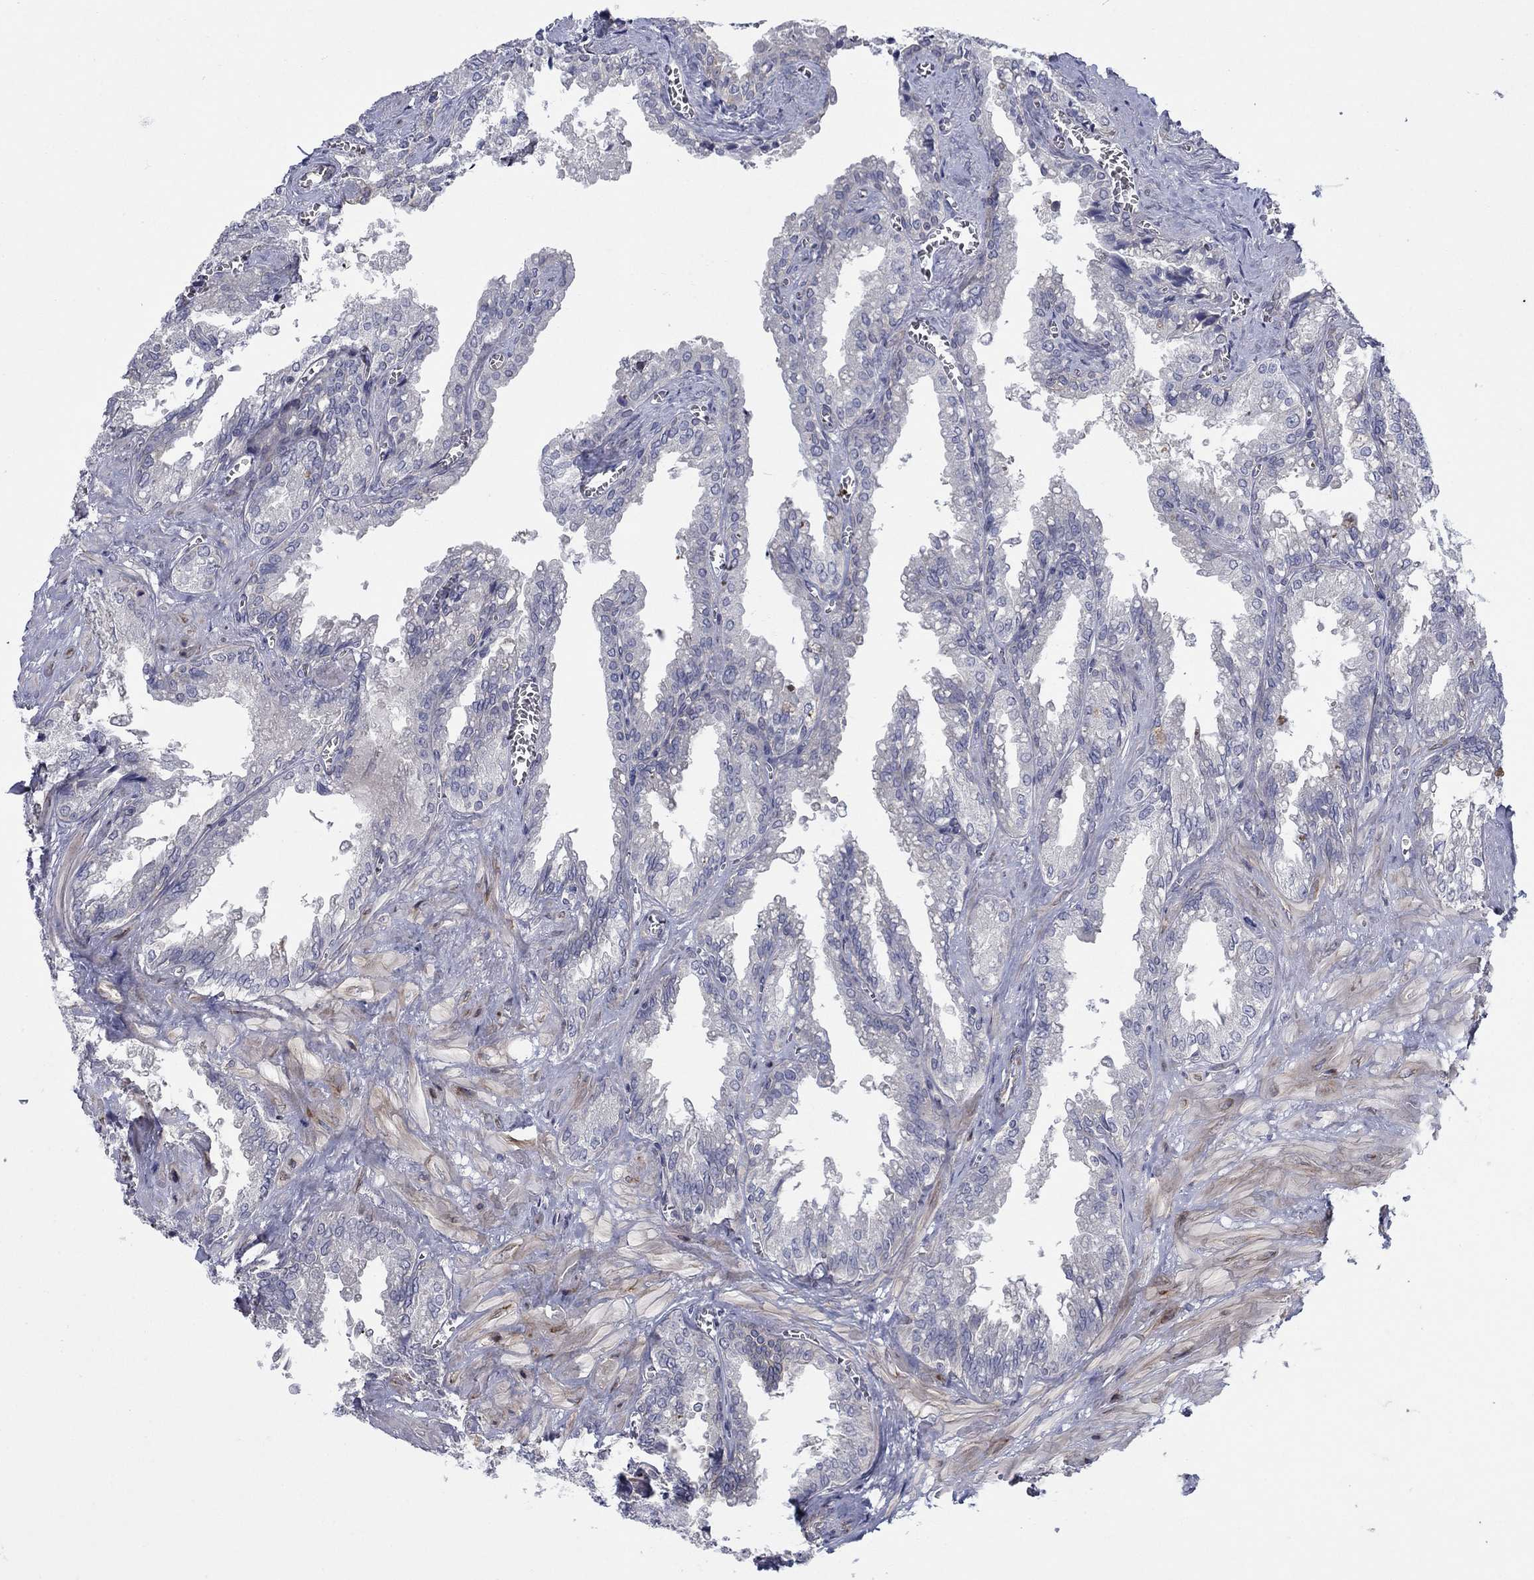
{"staining": {"intensity": "negative", "quantity": "none", "location": "none"}, "tissue": "seminal vesicle", "cell_type": "Glandular cells", "image_type": "normal", "snomed": [{"axis": "morphology", "description": "Normal tissue, NOS"}, {"axis": "topography", "description": "Seminal veicle"}], "caption": "The histopathology image exhibits no staining of glandular cells in benign seminal vesicle.", "gene": "FXR1", "patient": {"sex": "male", "age": 67}}